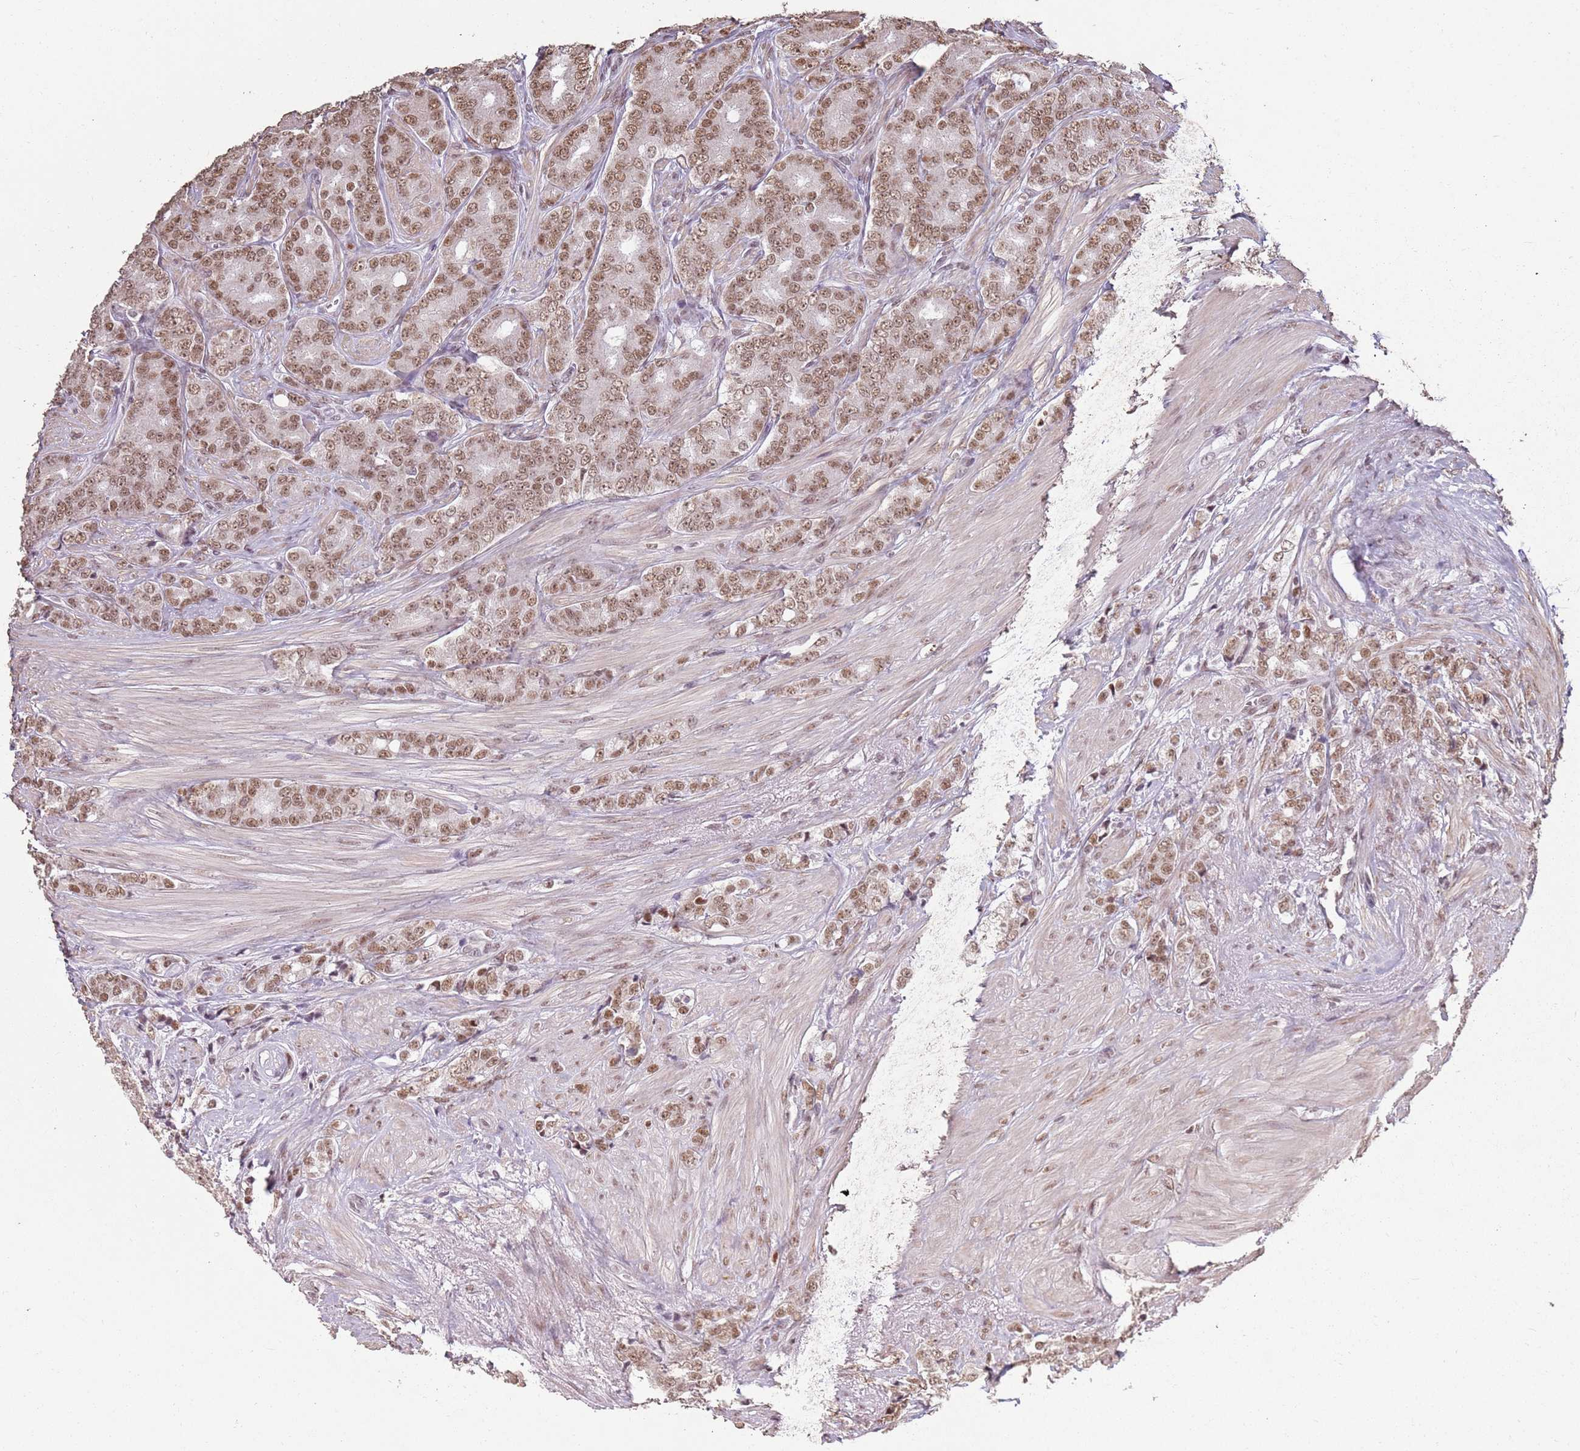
{"staining": {"intensity": "moderate", "quantity": ">75%", "location": "nuclear"}, "tissue": "prostate cancer", "cell_type": "Tumor cells", "image_type": "cancer", "snomed": [{"axis": "morphology", "description": "Adenocarcinoma, High grade"}, {"axis": "topography", "description": "Prostate"}], "caption": "About >75% of tumor cells in human prostate adenocarcinoma (high-grade) exhibit moderate nuclear protein expression as visualized by brown immunohistochemical staining.", "gene": "ARL14EP", "patient": {"sex": "male", "age": 62}}